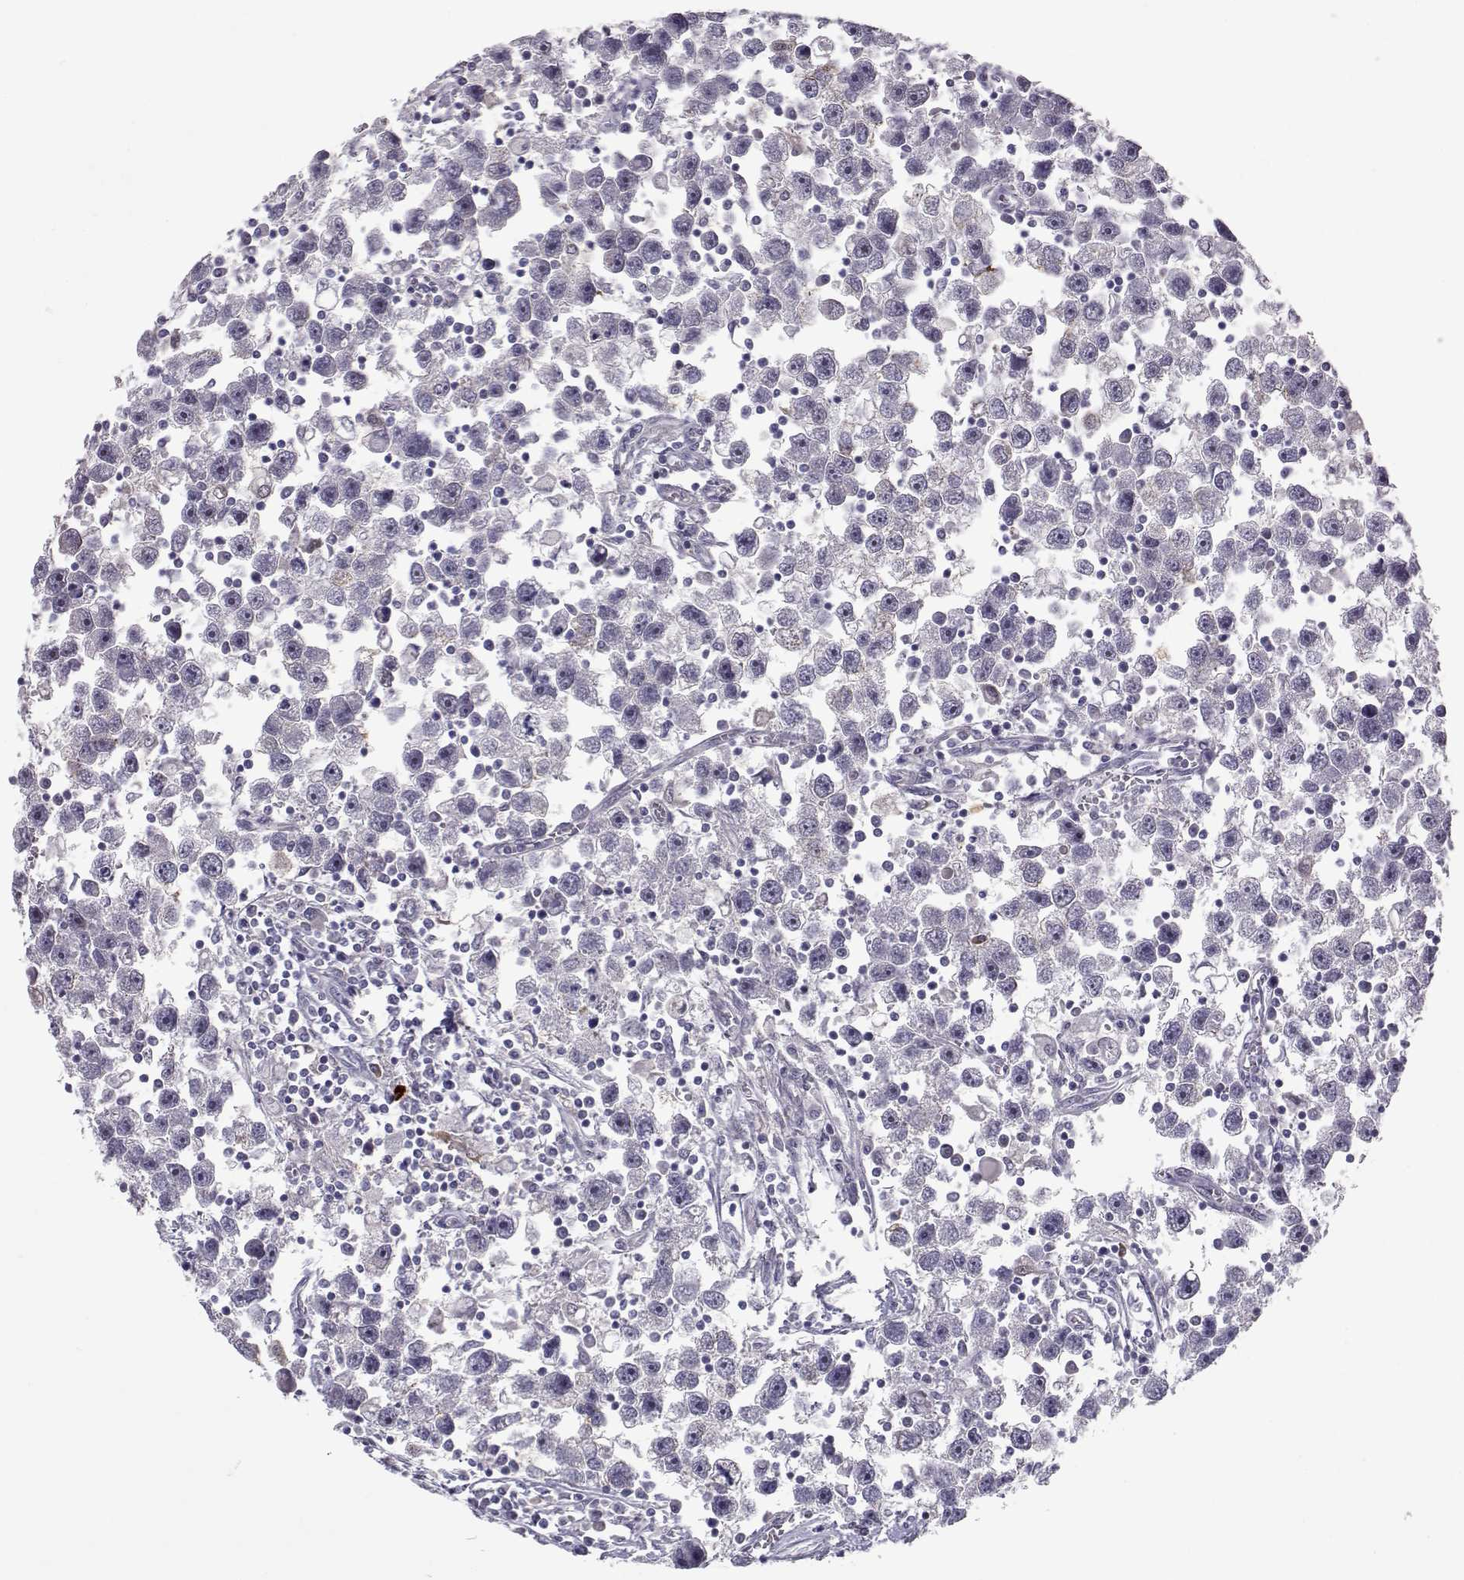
{"staining": {"intensity": "negative", "quantity": "none", "location": "none"}, "tissue": "testis cancer", "cell_type": "Tumor cells", "image_type": "cancer", "snomed": [{"axis": "morphology", "description": "Seminoma, NOS"}, {"axis": "topography", "description": "Testis"}], "caption": "Seminoma (testis) was stained to show a protein in brown. There is no significant positivity in tumor cells. Nuclei are stained in blue.", "gene": "NPVF", "patient": {"sex": "male", "age": 30}}